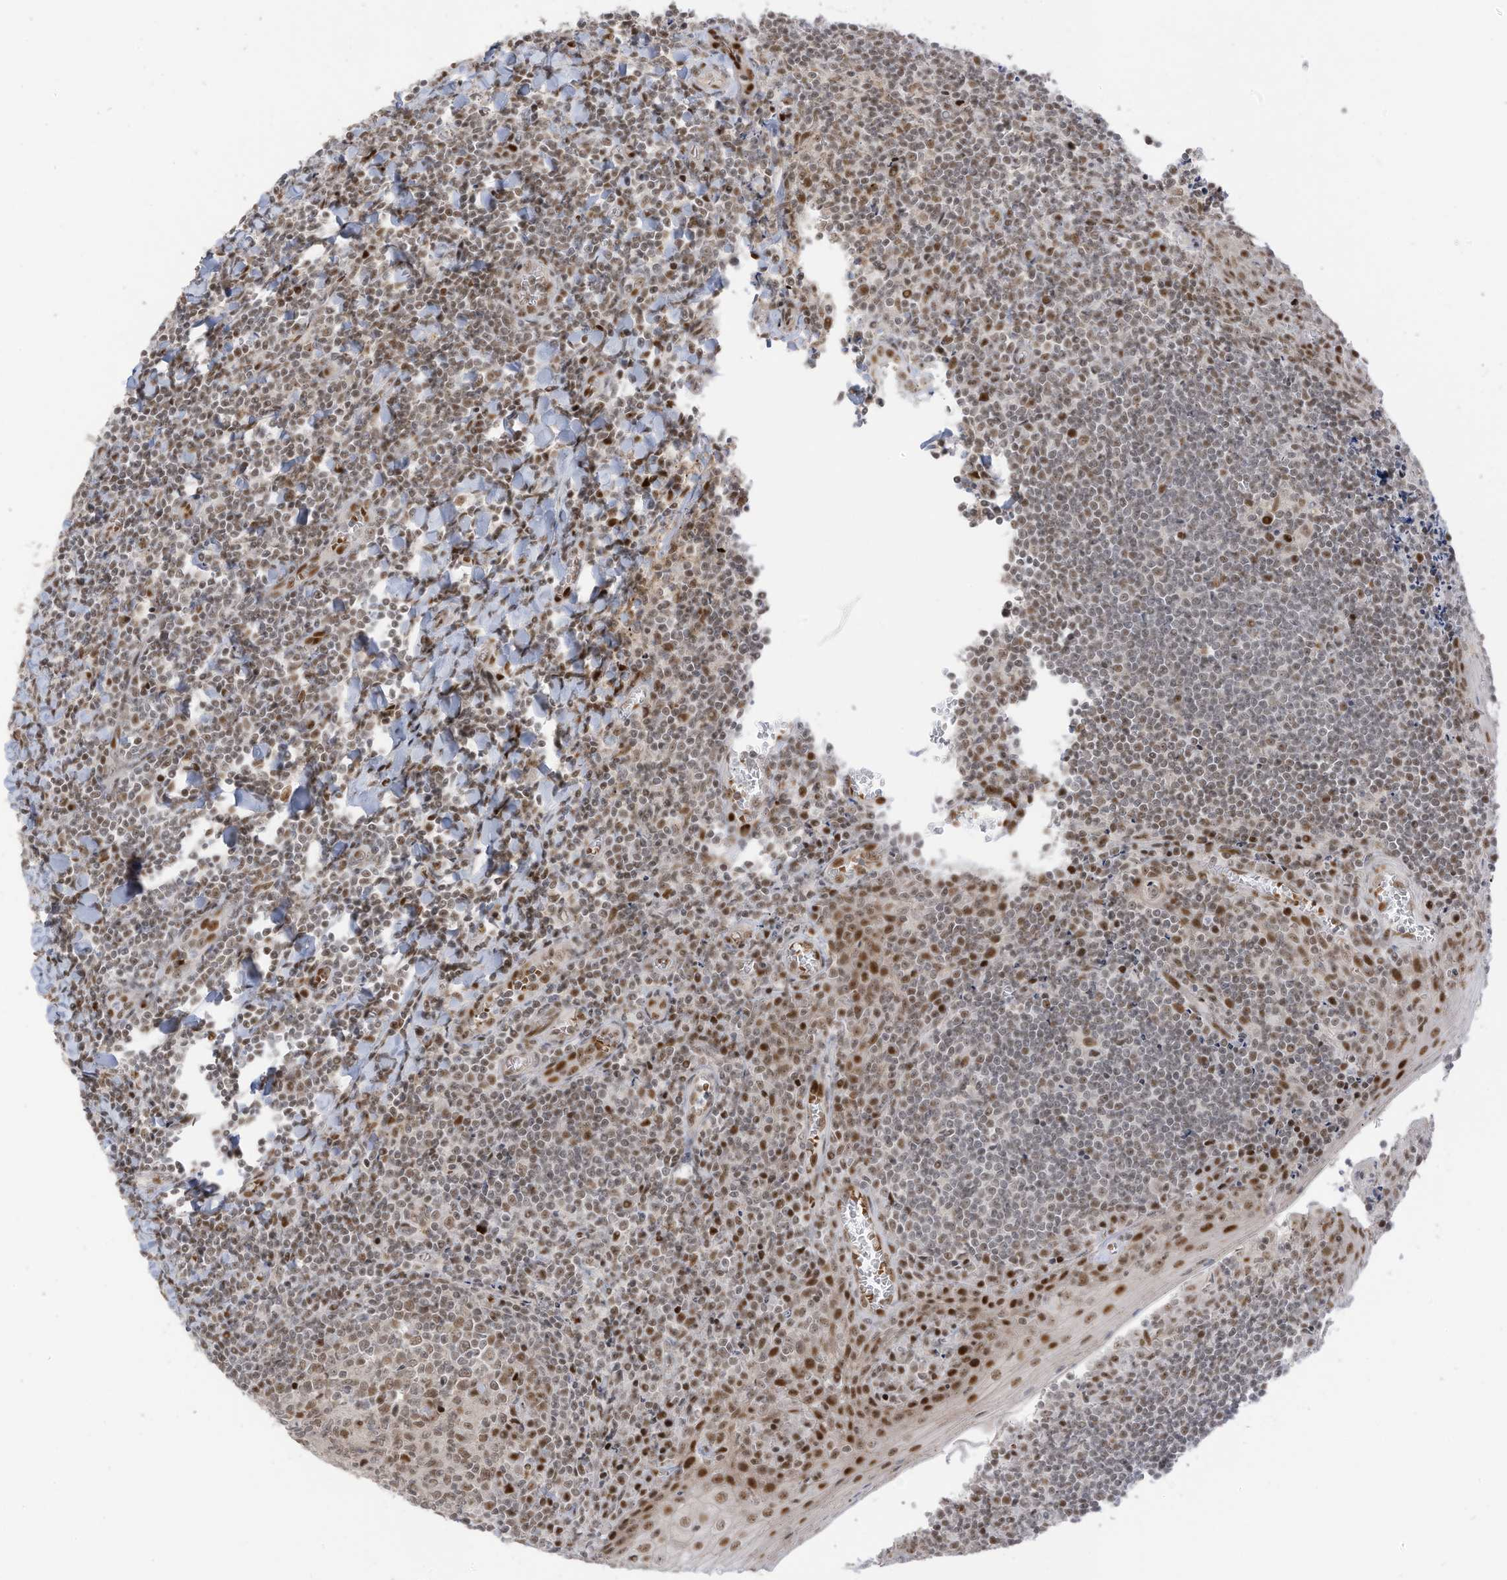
{"staining": {"intensity": "moderate", "quantity": "25%-75%", "location": "nuclear"}, "tissue": "tonsil", "cell_type": "Germinal center cells", "image_type": "normal", "snomed": [{"axis": "morphology", "description": "Normal tissue, NOS"}, {"axis": "topography", "description": "Tonsil"}], "caption": "The histopathology image reveals staining of unremarkable tonsil, revealing moderate nuclear protein expression (brown color) within germinal center cells. The staining was performed using DAB, with brown indicating positive protein expression. Nuclei are stained blue with hematoxylin.", "gene": "ZCWPW2", "patient": {"sex": "male", "age": 27}}